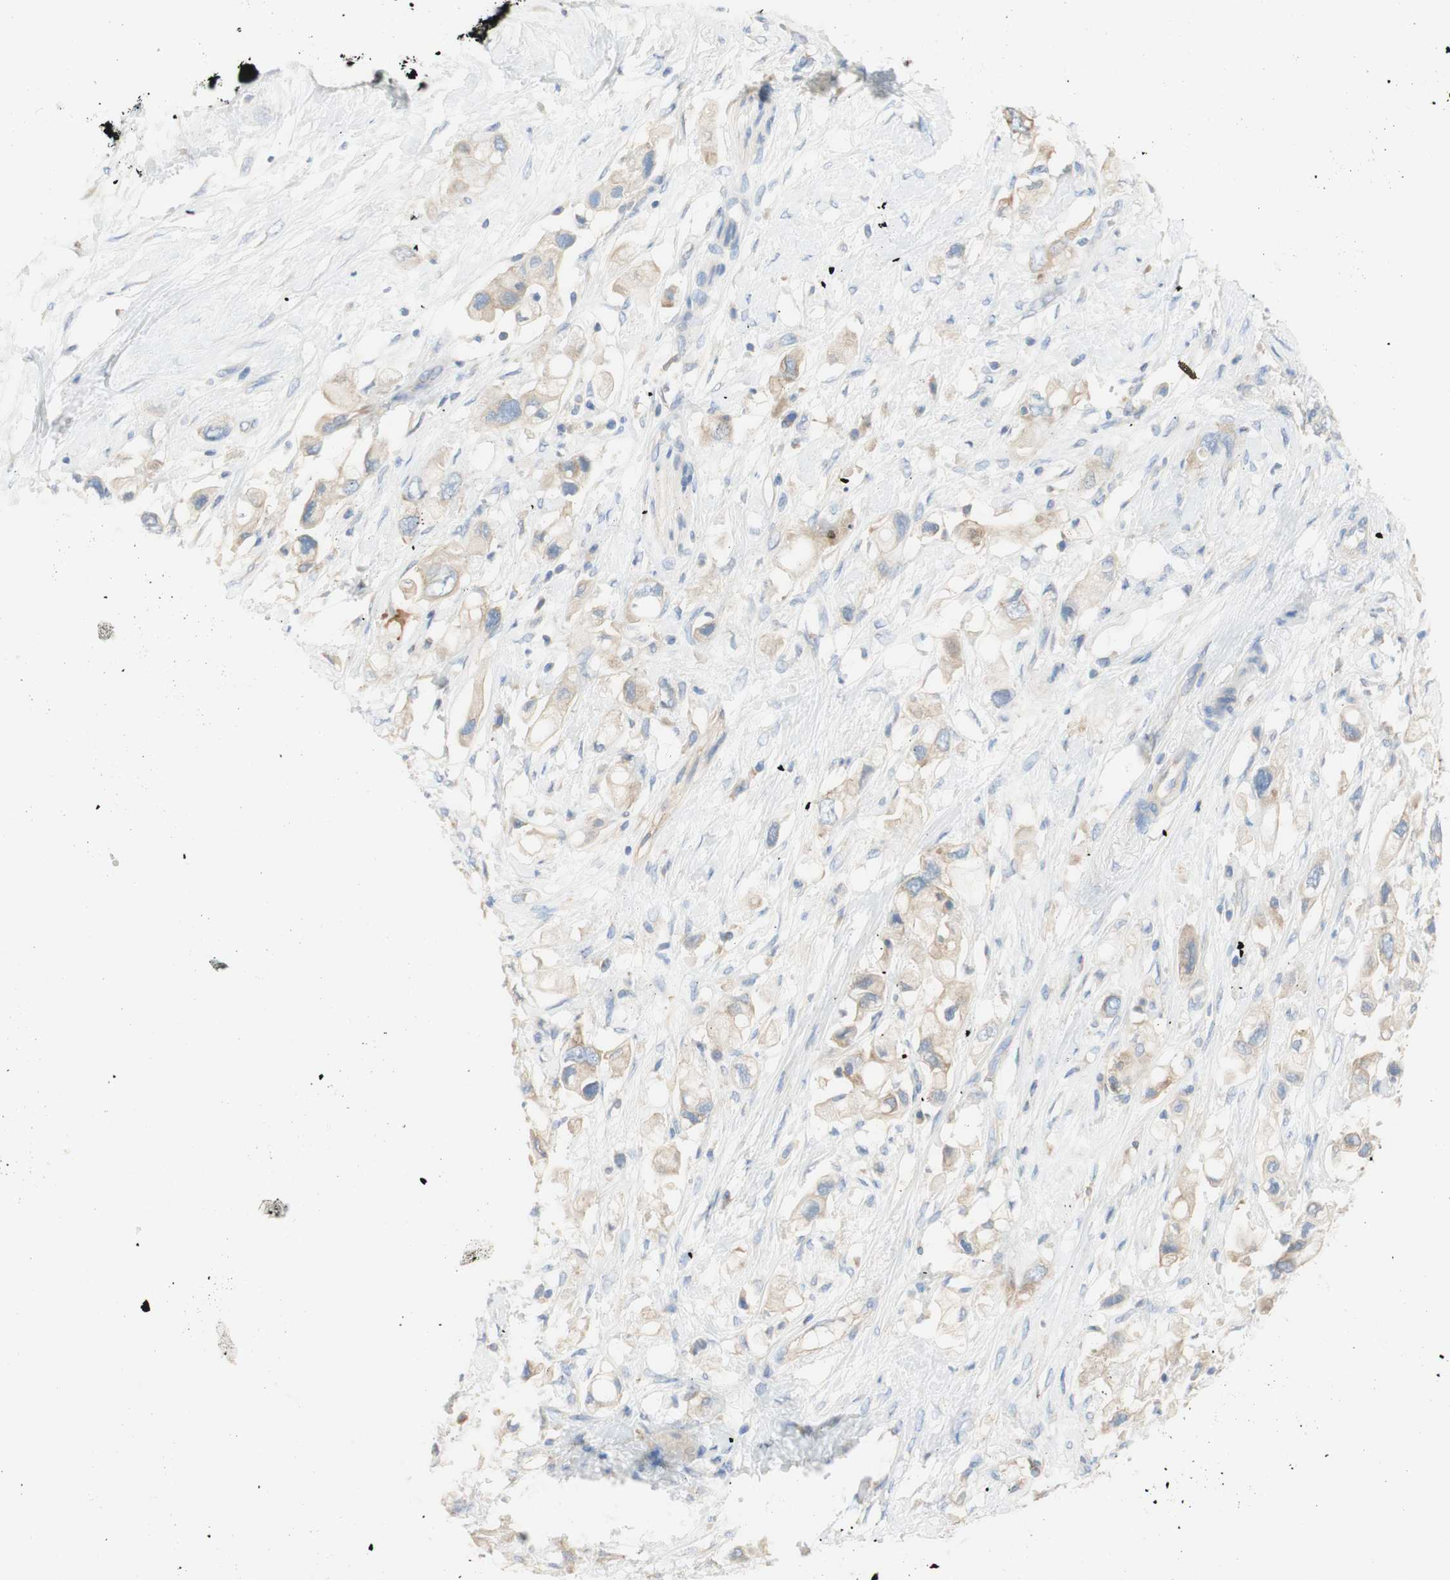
{"staining": {"intensity": "weak", "quantity": ">75%", "location": "cytoplasmic/membranous"}, "tissue": "pancreatic cancer", "cell_type": "Tumor cells", "image_type": "cancer", "snomed": [{"axis": "morphology", "description": "Adenocarcinoma, NOS"}, {"axis": "topography", "description": "Pancreas"}], "caption": "Pancreatic cancer (adenocarcinoma) stained for a protein (brown) exhibits weak cytoplasmic/membranous positive staining in approximately >75% of tumor cells.", "gene": "ATP2B1", "patient": {"sex": "female", "age": 56}}